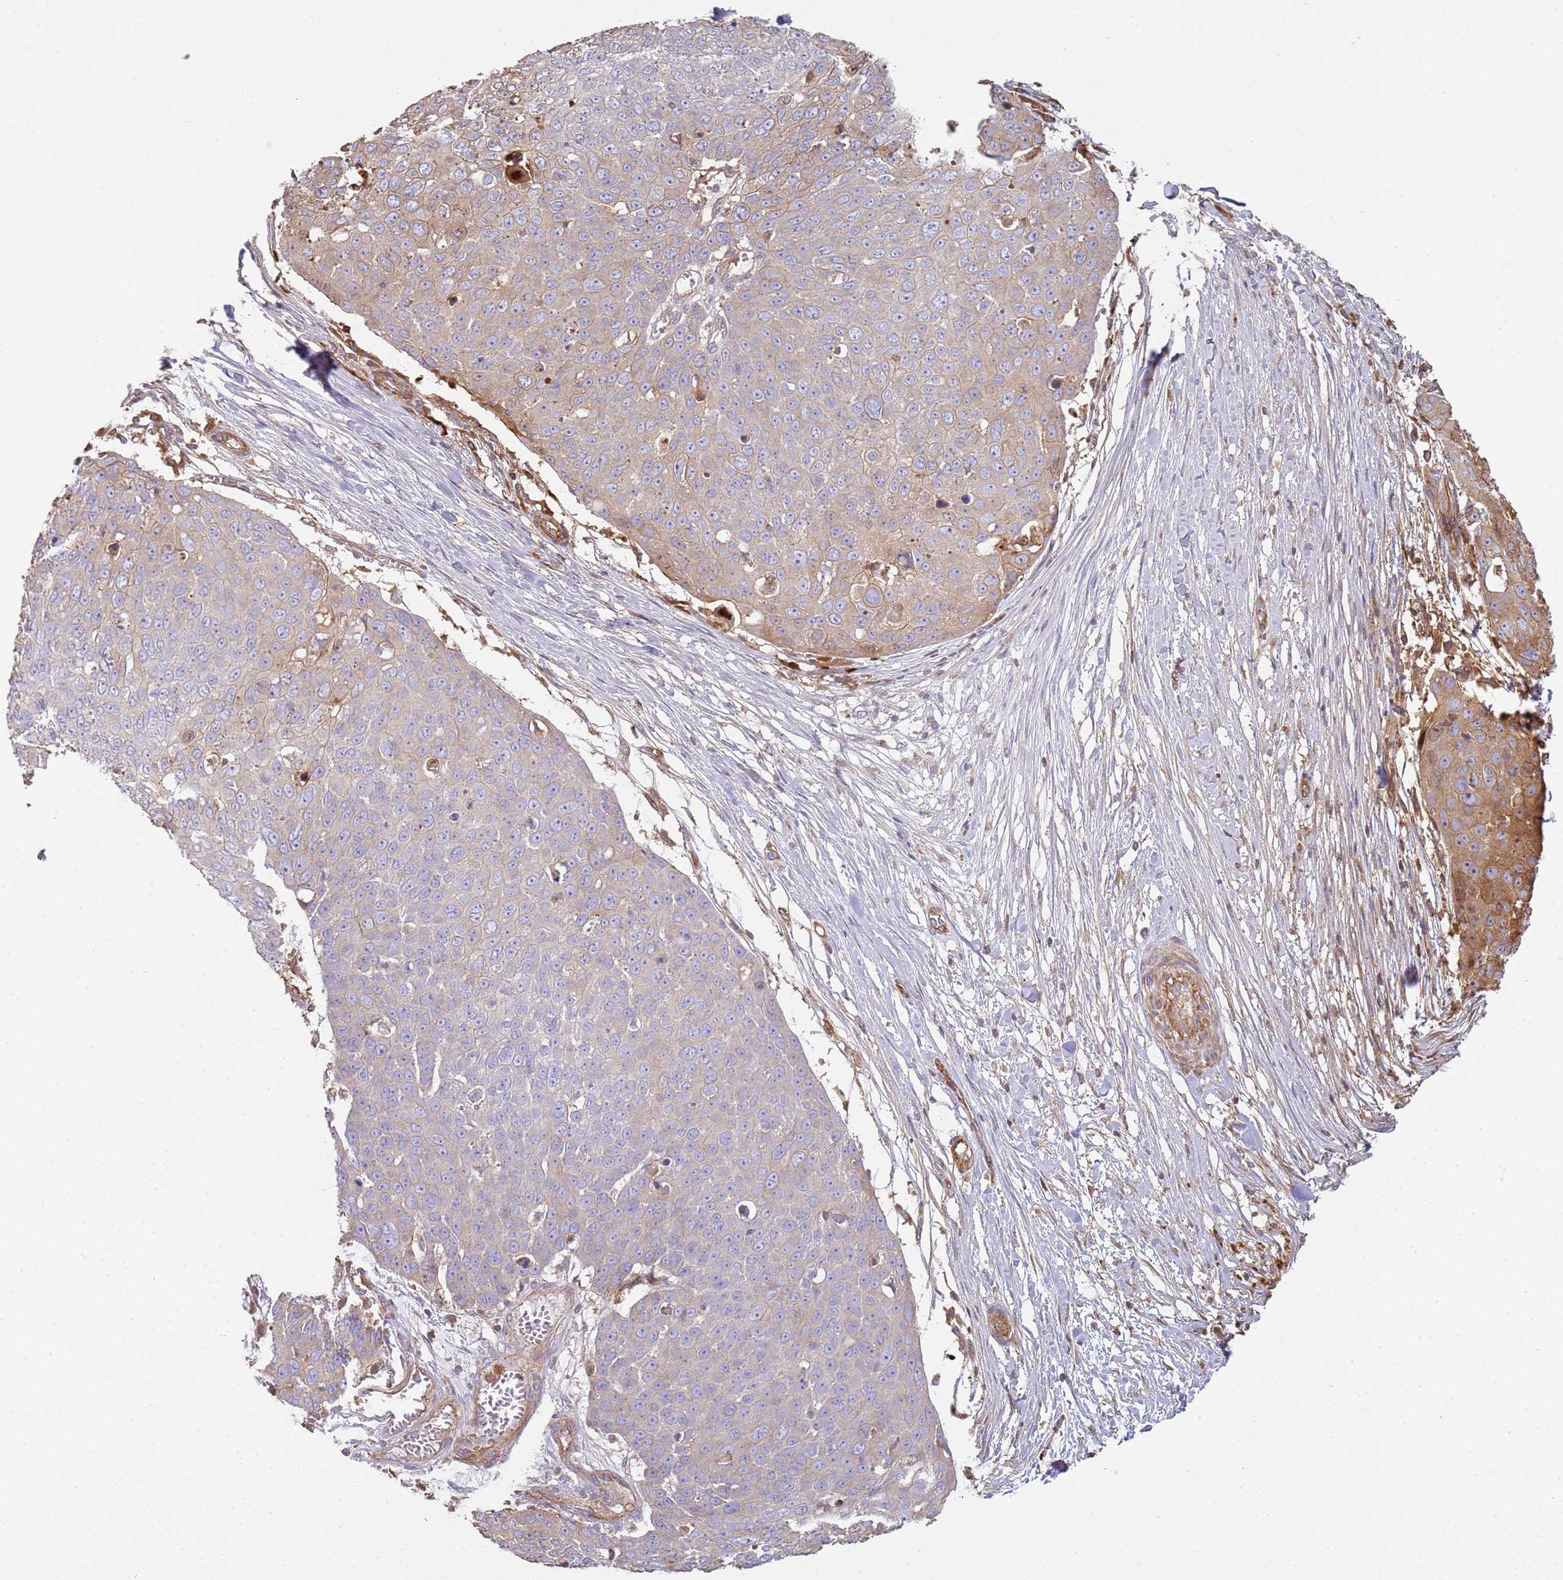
{"staining": {"intensity": "weak", "quantity": "<25%", "location": "cytoplasmic/membranous"}, "tissue": "skin cancer", "cell_type": "Tumor cells", "image_type": "cancer", "snomed": [{"axis": "morphology", "description": "Squamous cell carcinoma, NOS"}, {"axis": "topography", "description": "Skin"}], "caption": "IHC of skin cancer displays no positivity in tumor cells. Nuclei are stained in blue.", "gene": "NDUFAF4", "patient": {"sex": "male", "age": 71}}